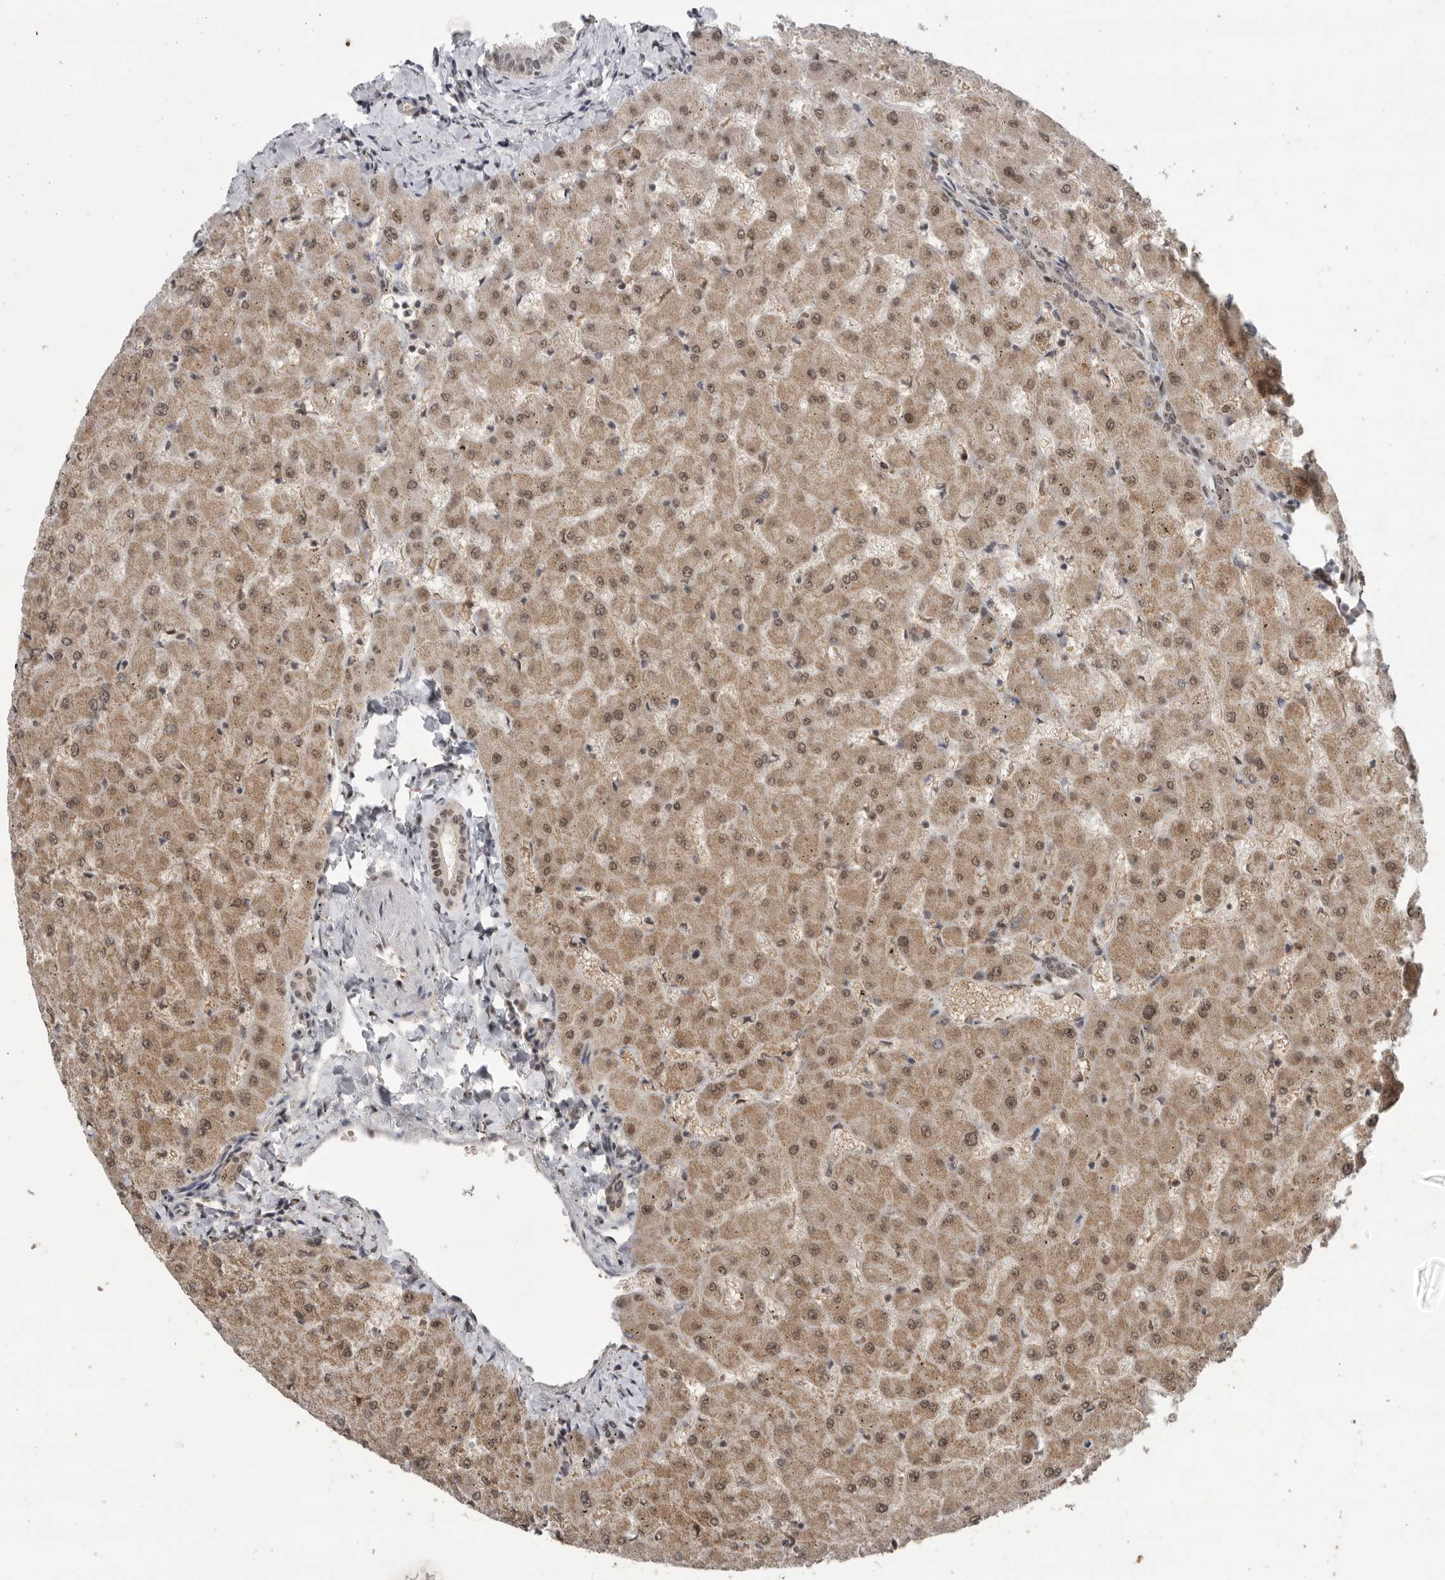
{"staining": {"intensity": "moderate", "quantity": "<25%", "location": "cytoplasmic/membranous,nuclear"}, "tissue": "liver", "cell_type": "Cholangiocytes", "image_type": "normal", "snomed": [{"axis": "morphology", "description": "Normal tissue, NOS"}, {"axis": "topography", "description": "Liver"}], "caption": "An image of liver stained for a protein demonstrates moderate cytoplasmic/membranous,nuclear brown staining in cholangiocytes. (Stains: DAB in brown, nuclei in blue, Microscopy: brightfield microscopy at high magnification).", "gene": "PPP1R10", "patient": {"sex": "female", "age": 63}}